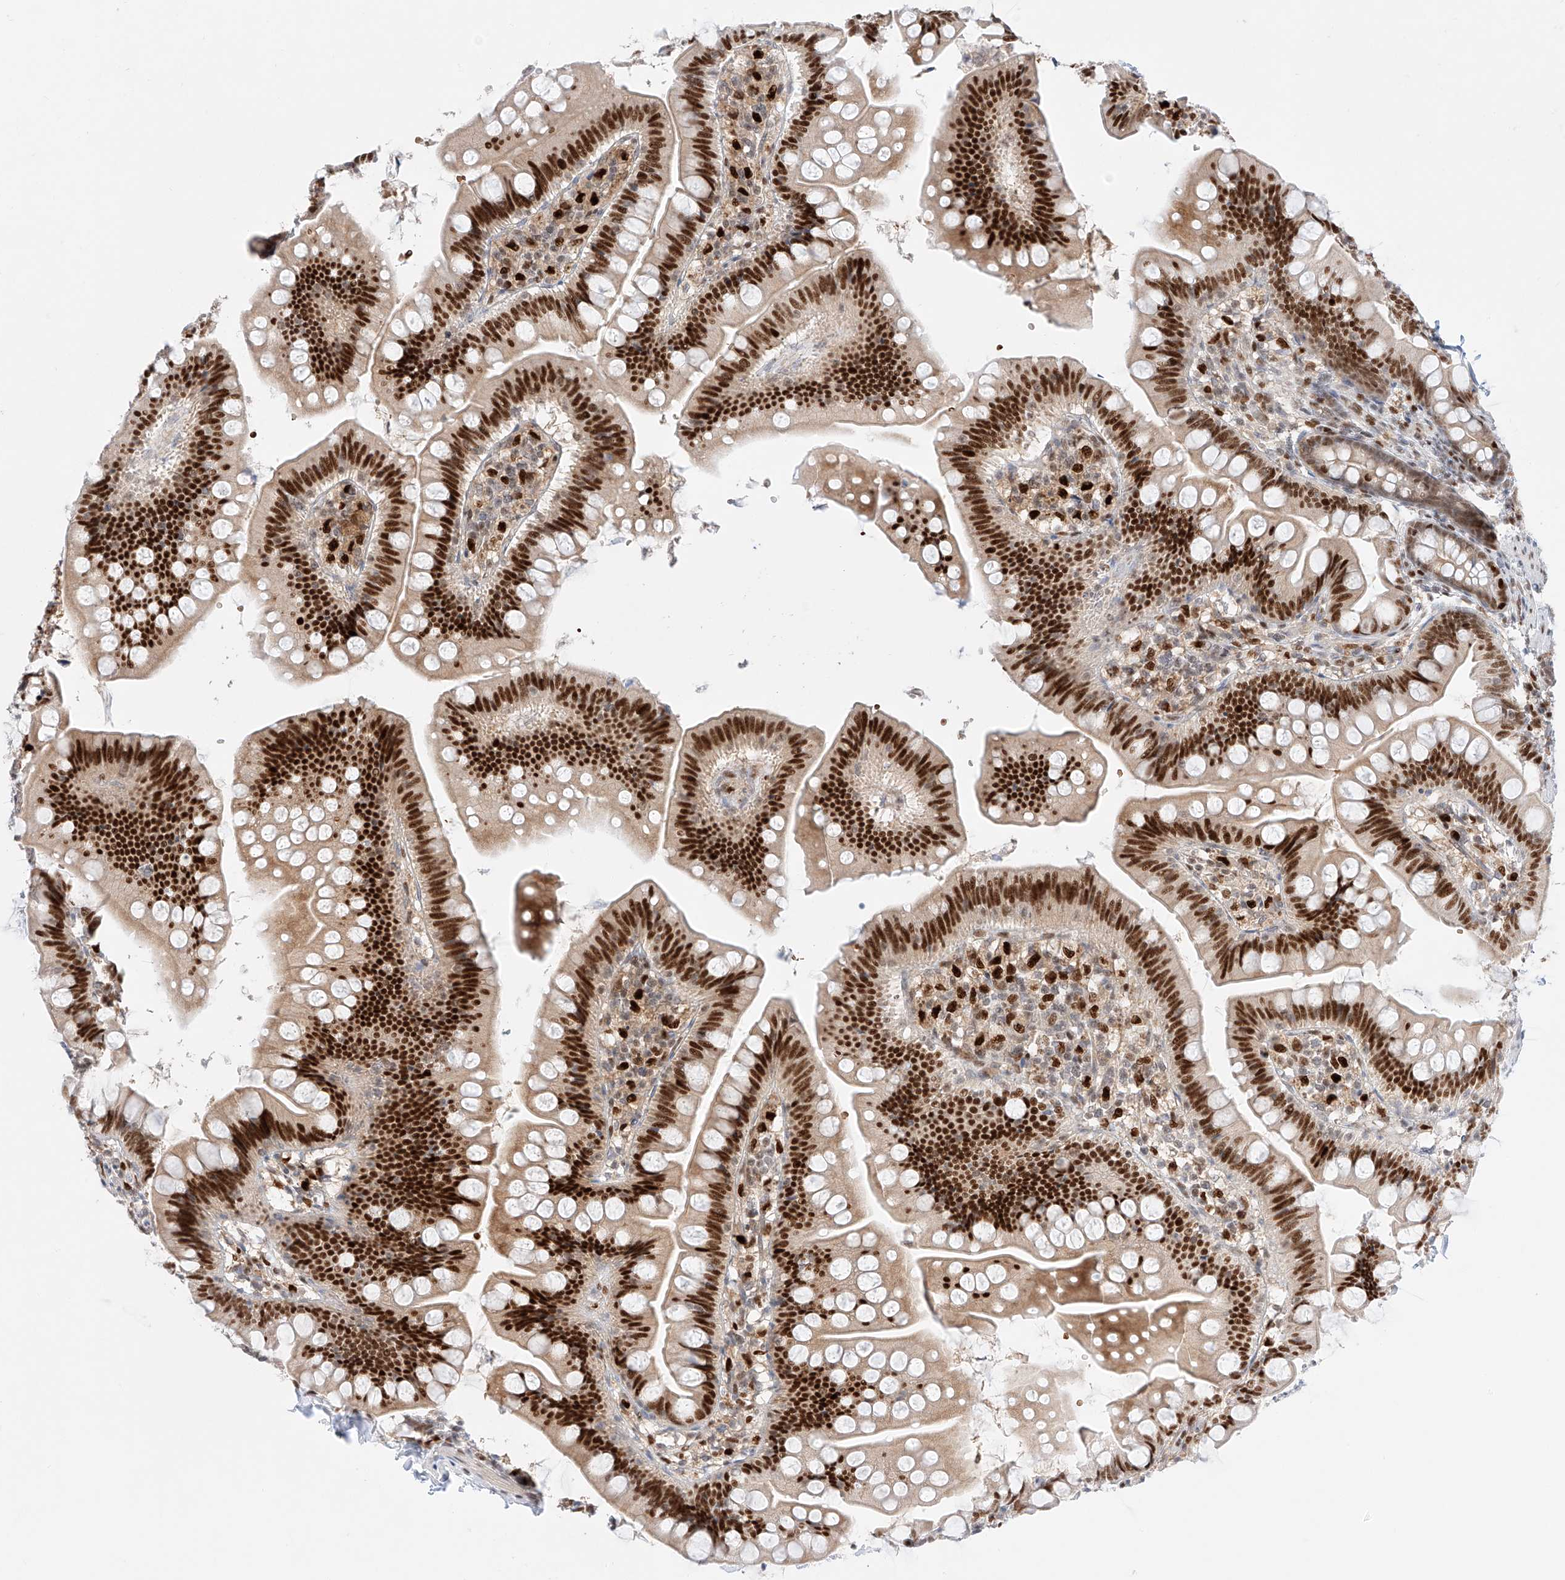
{"staining": {"intensity": "strong", "quantity": ">75%", "location": "nuclear"}, "tissue": "small intestine", "cell_type": "Glandular cells", "image_type": "normal", "snomed": [{"axis": "morphology", "description": "Normal tissue, NOS"}, {"axis": "topography", "description": "Small intestine"}], "caption": "Small intestine stained with DAB immunohistochemistry exhibits high levels of strong nuclear staining in approximately >75% of glandular cells. The staining is performed using DAB brown chromogen to label protein expression. The nuclei are counter-stained blue using hematoxylin.", "gene": "APIP", "patient": {"sex": "male", "age": 7}}